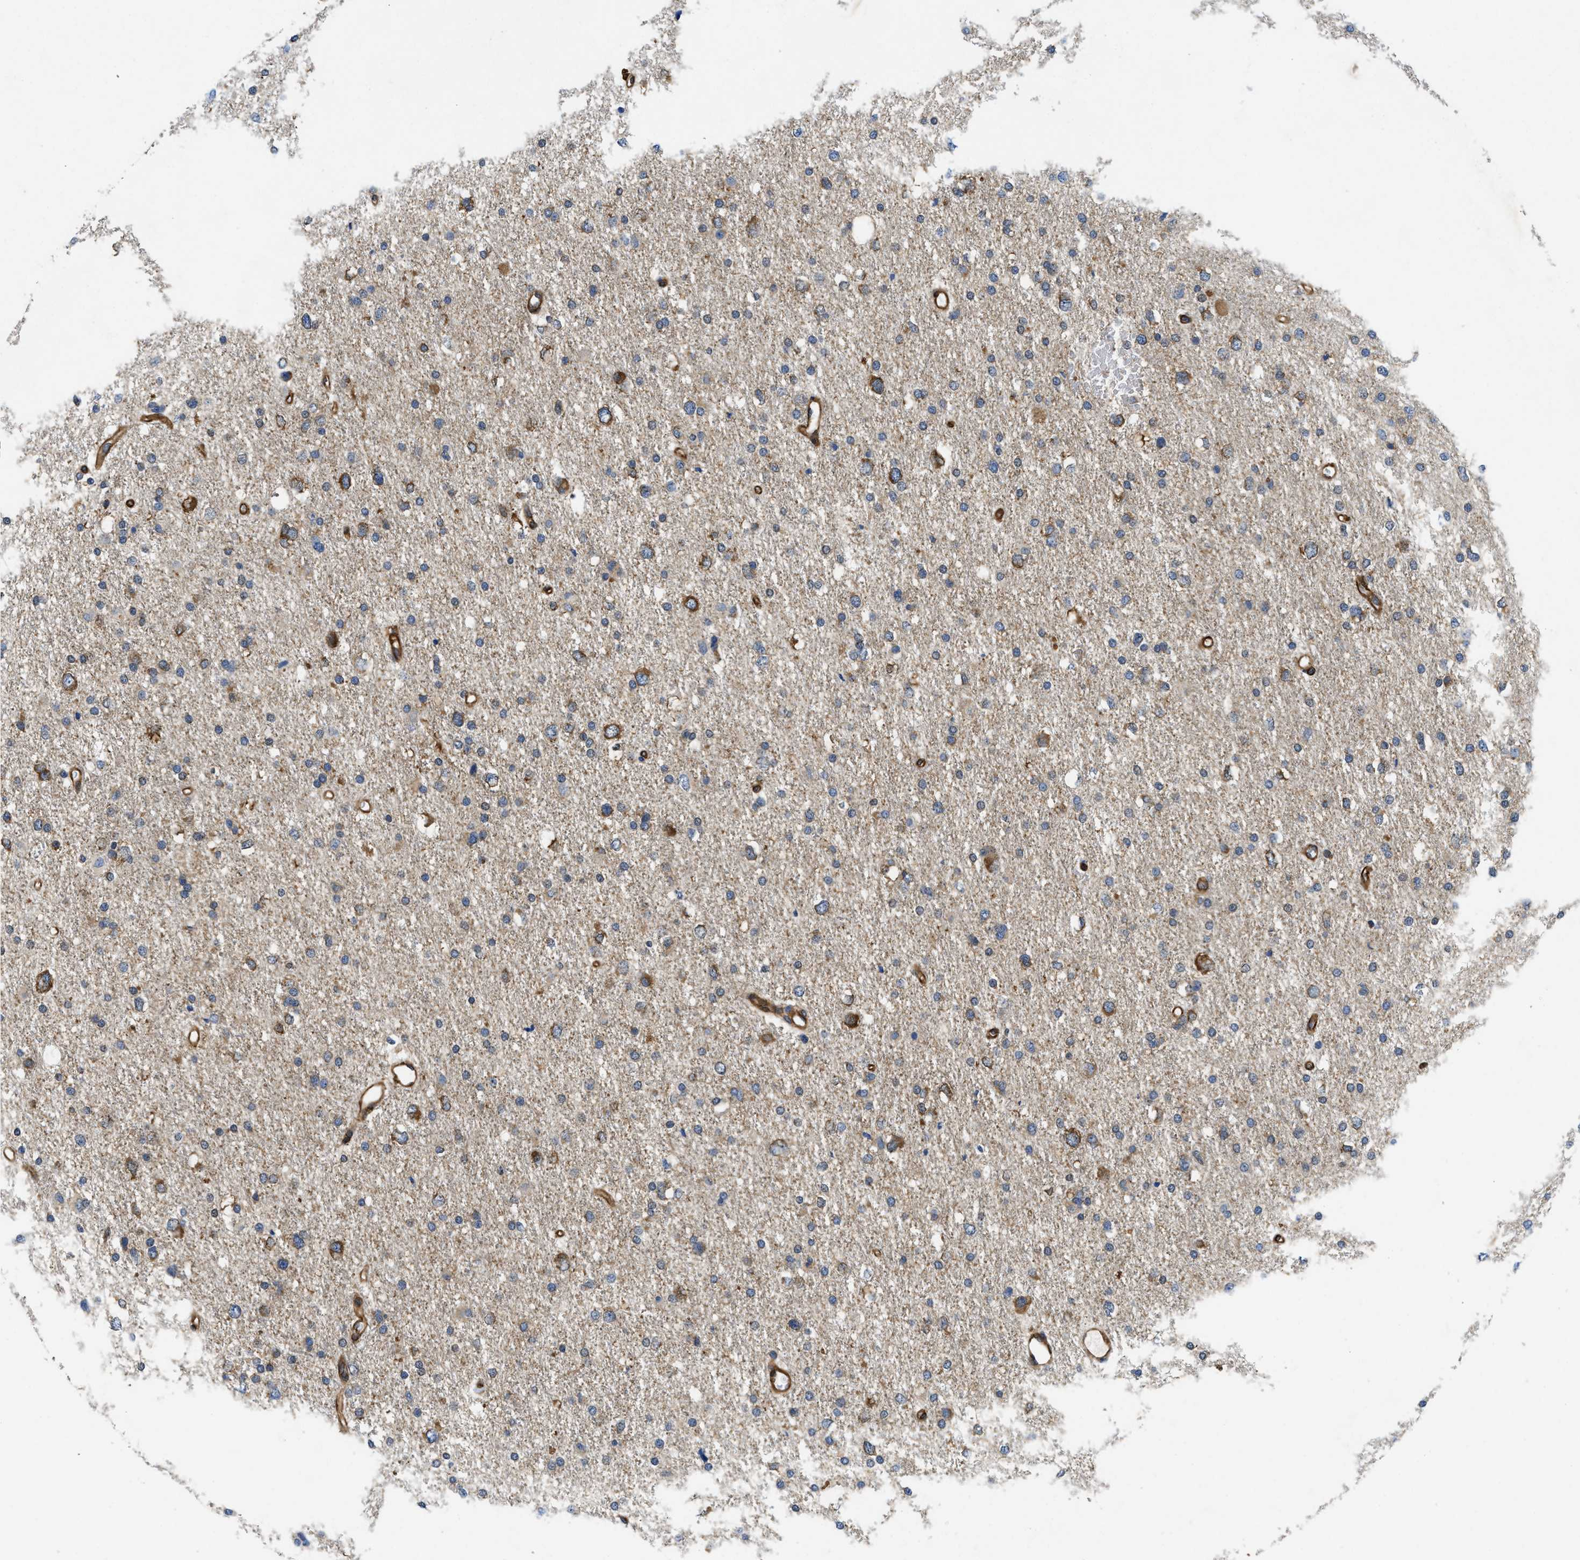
{"staining": {"intensity": "strong", "quantity": "<25%", "location": "cytoplasmic/membranous"}, "tissue": "glioma", "cell_type": "Tumor cells", "image_type": "cancer", "snomed": [{"axis": "morphology", "description": "Glioma, malignant, Low grade"}, {"axis": "topography", "description": "Brain"}], "caption": "A brown stain labels strong cytoplasmic/membranous positivity of a protein in human malignant glioma (low-grade) tumor cells.", "gene": "RAPH1", "patient": {"sex": "female", "age": 37}}